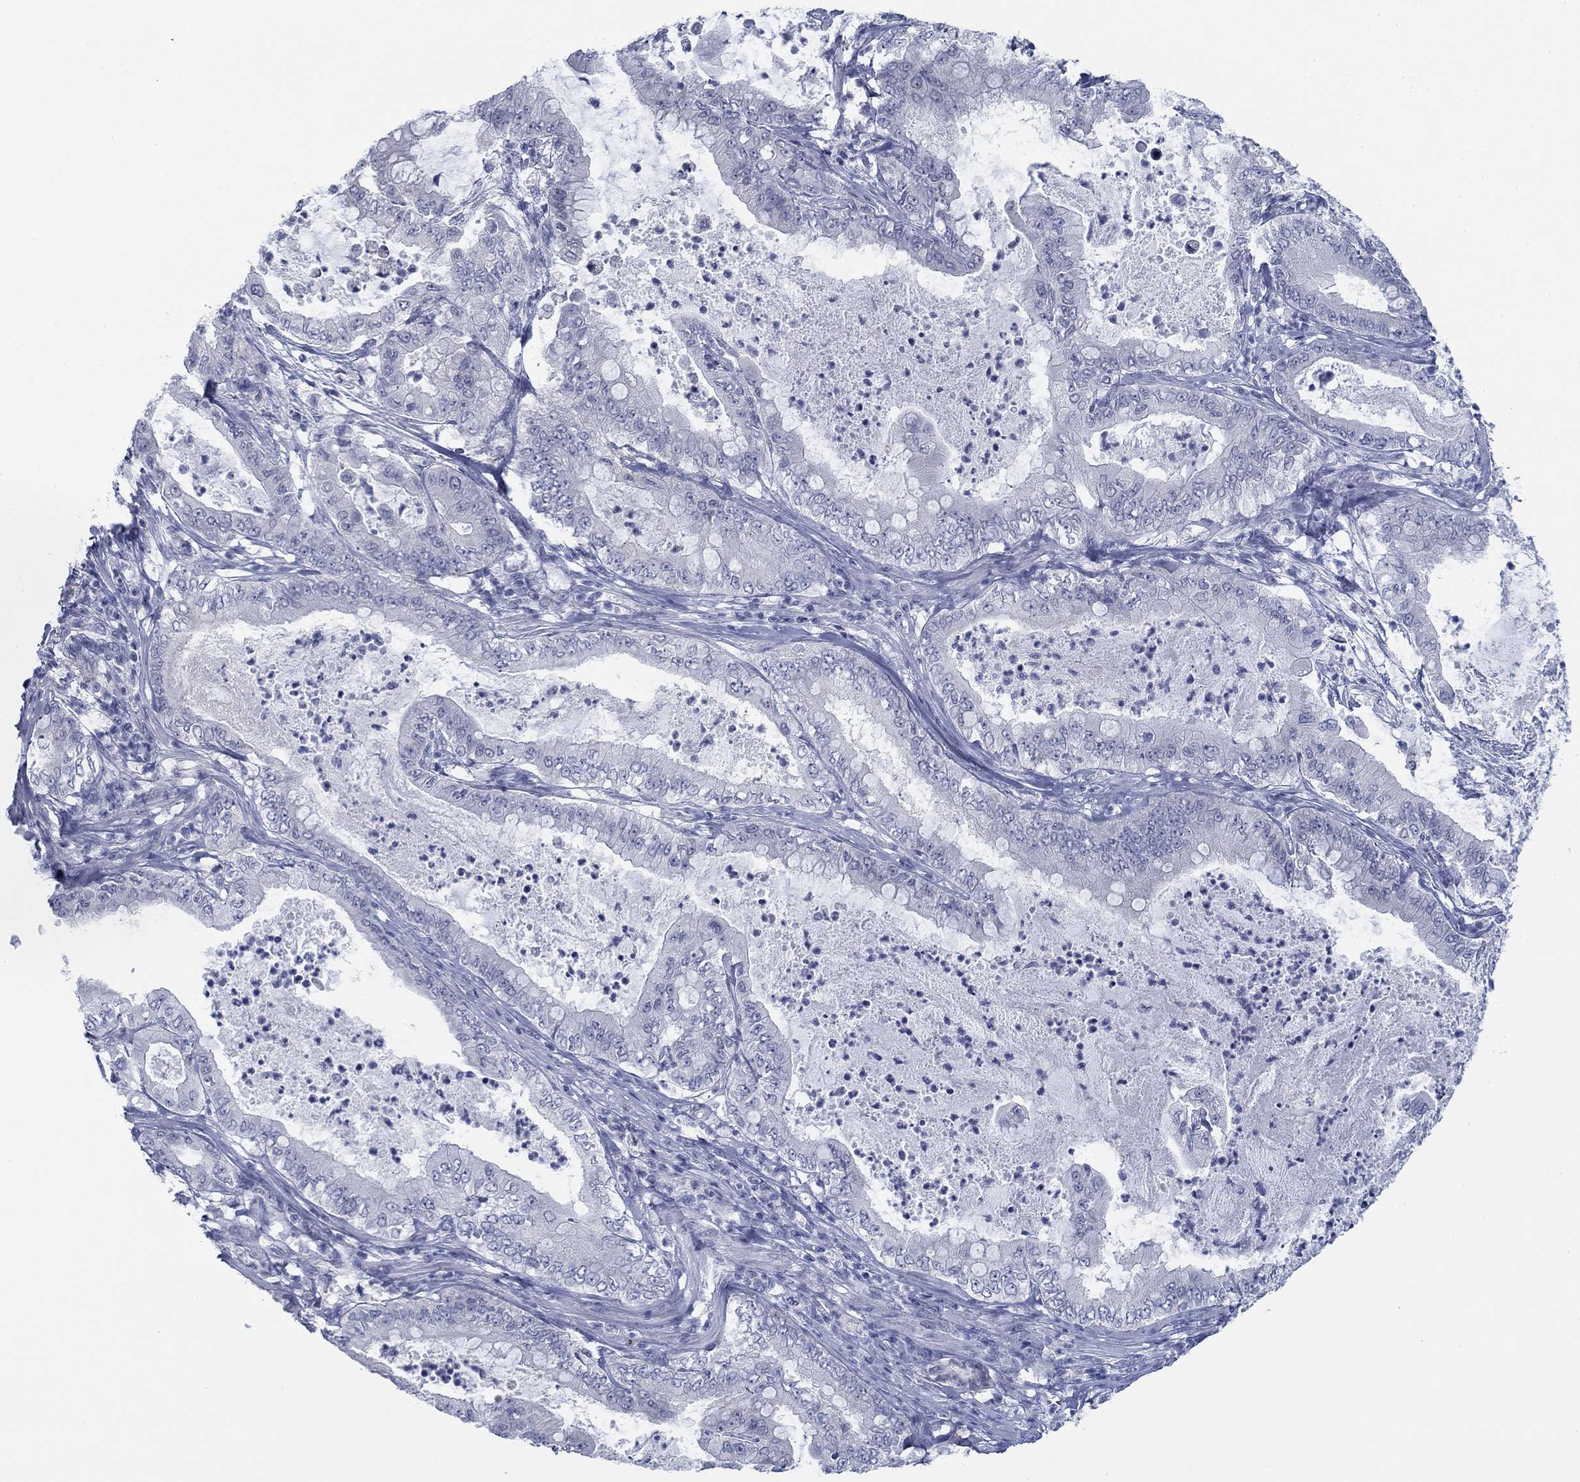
{"staining": {"intensity": "negative", "quantity": "none", "location": "none"}, "tissue": "pancreatic cancer", "cell_type": "Tumor cells", "image_type": "cancer", "snomed": [{"axis": "morphology", "description": "Adenocarcinoma, NOS"}, {"axis": "topography", "description": "Pancreas"}], "caption": "A high-resolution histopathology image shows immunohistochemistry (IHC) staining of pancreatic adenocarcinoma, which displays no significant expression in tumor cells. (Stains: DAB (3,3'-diaminobenzidine) IHC with hematoxylin counter stain, Microscopy: brightfield microscopy at high magnification).", "gene": "DNAL1", "patient": {"sex": "male", "age": 71}}